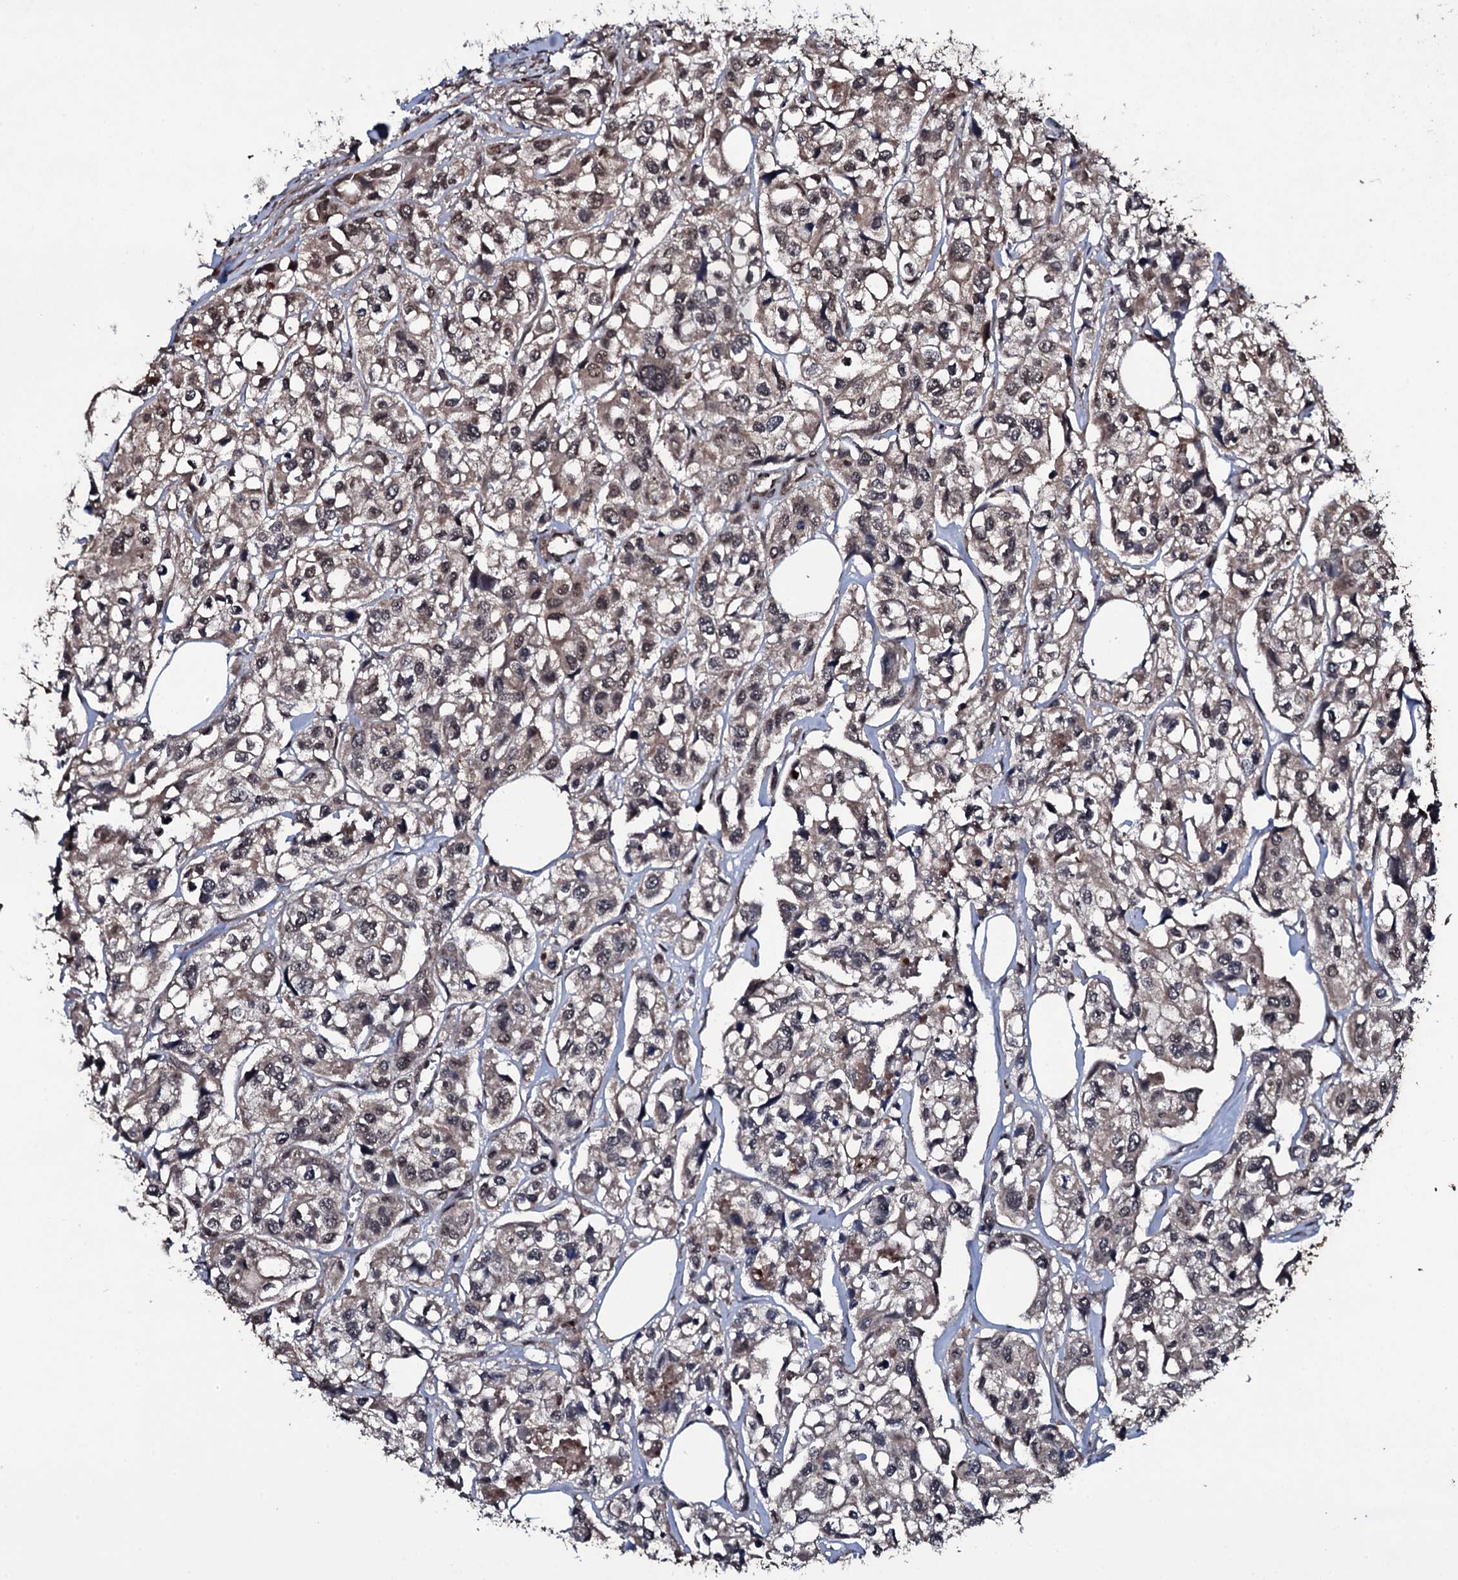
{"staining": {"intensity": "moderate", "quantity": "25%-75%", "location": "cytoplasmic/membranous,nuclear"}, "tissue": "urothelial cancer", "cell_type": "Tumor cells", "image_type": "cancer", "snomed": [{"axis": "morphology", "description": "Urothelial carcinoma, High grade"}, {"axis": "topography", "description": "Urinary bladder"}], "caption": "This photomicrograph shows urothelial carcinoma (high-grade) stained with immunohistochemistry to label a protein in brown. The cytoplasmic/membranous and nuclear of tumor cells show moderate positivity for the protein. Nuclei are counter-stained blue.", "gene": "MRPS31", "patient": {"sex": "male", "age": 67}}